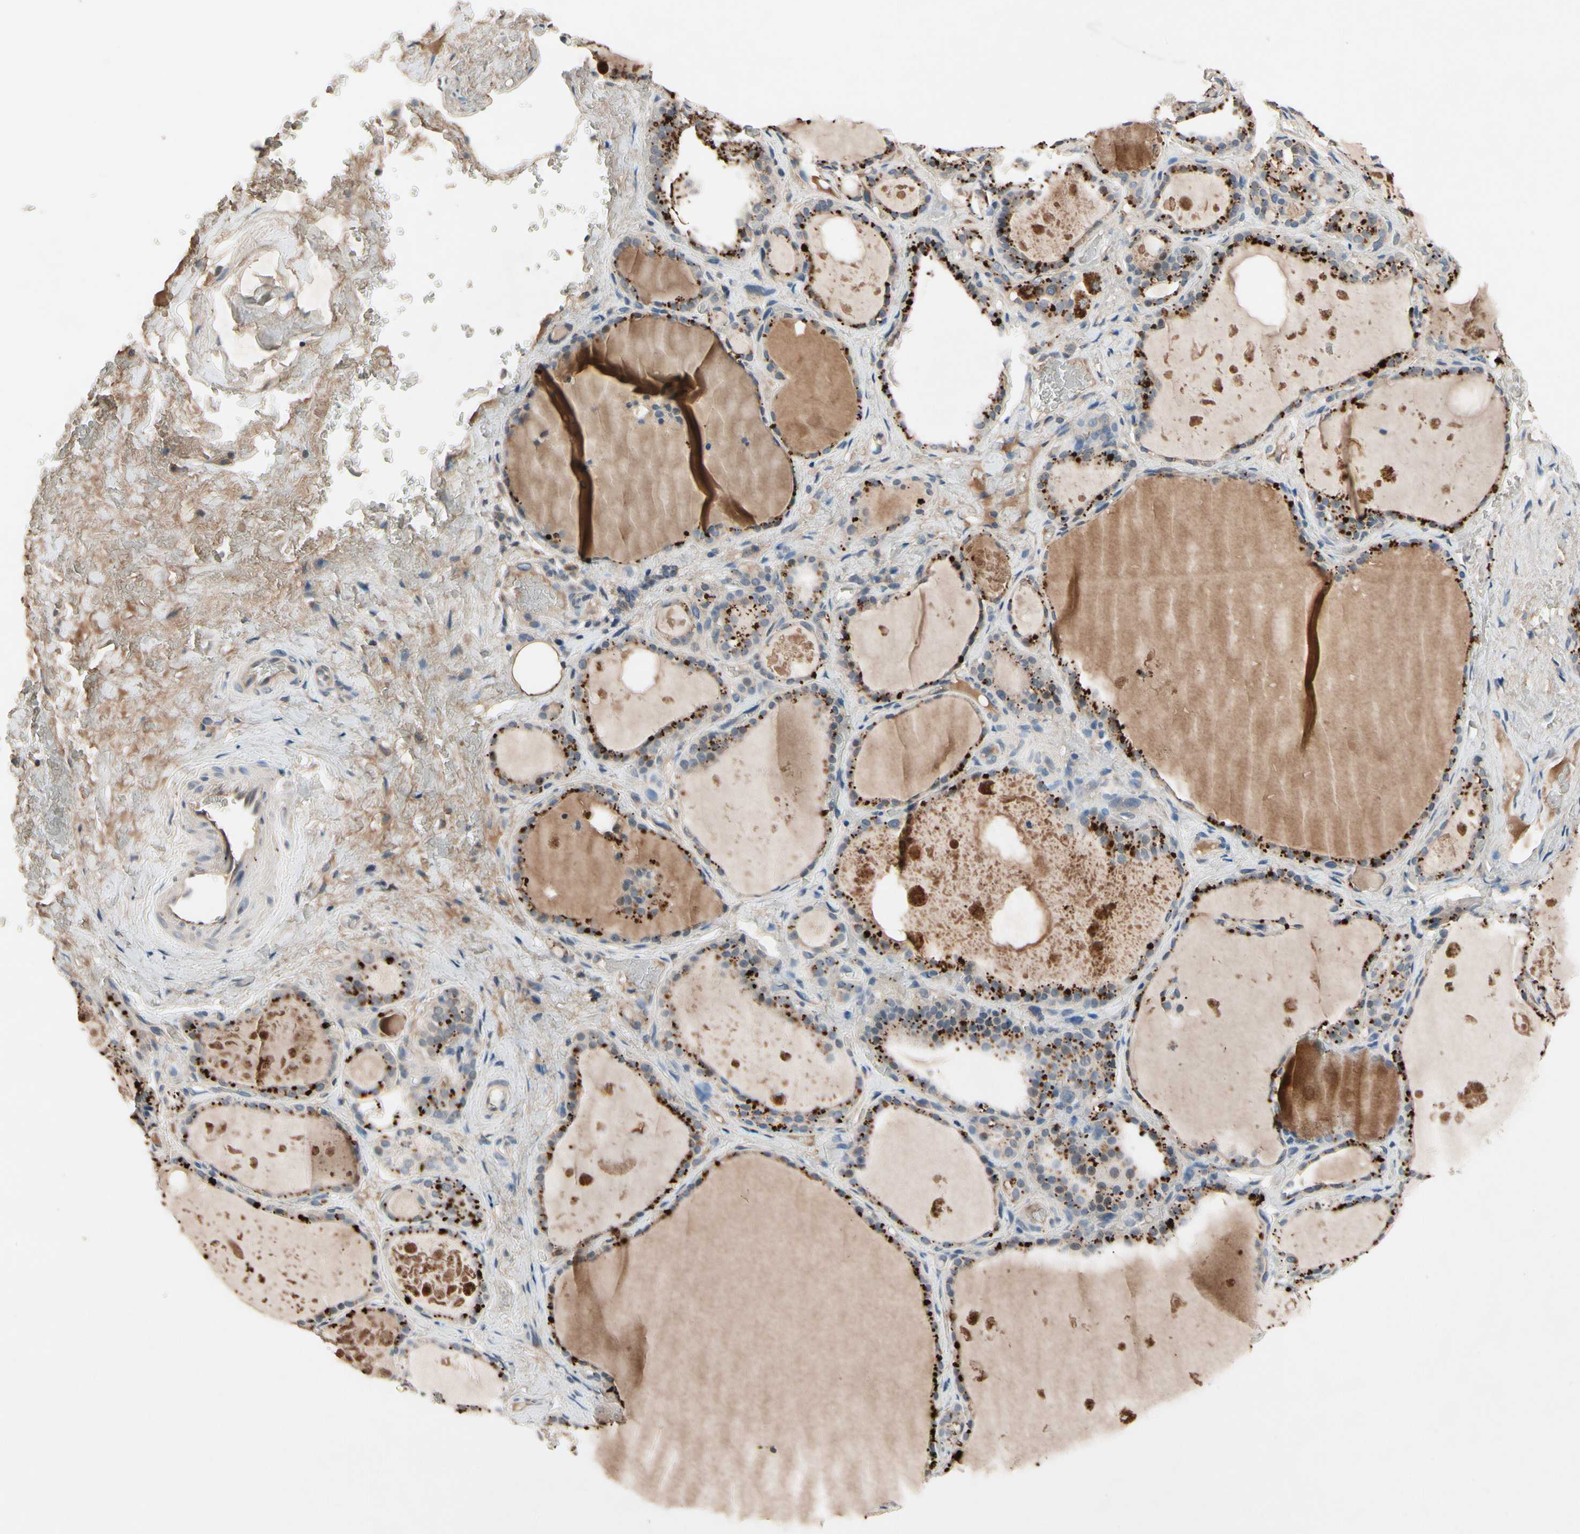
{"staining": {"intensity": "strong", "quantity": ">75%", "location": "cytoplasmic/membranous"}, "tissue": "thyroid gland", "cell_type": "Glandular cells", "image_type": "normal", "snomed": [{"axis": "morphology", "description": "Normal tissue, NOS"}, {"axis": "topography", "description": "Thyroid gland"}], "caption": "A brown stain highlights strong cytoplasmic/membranous expression of a protein in glandular cells of benign thyroid gland. The protein of interest is shown in brown color, while the nuclei are stained blue.", "gene": "IL1RL1", "patient": {"sex": "male", "age": 61}}